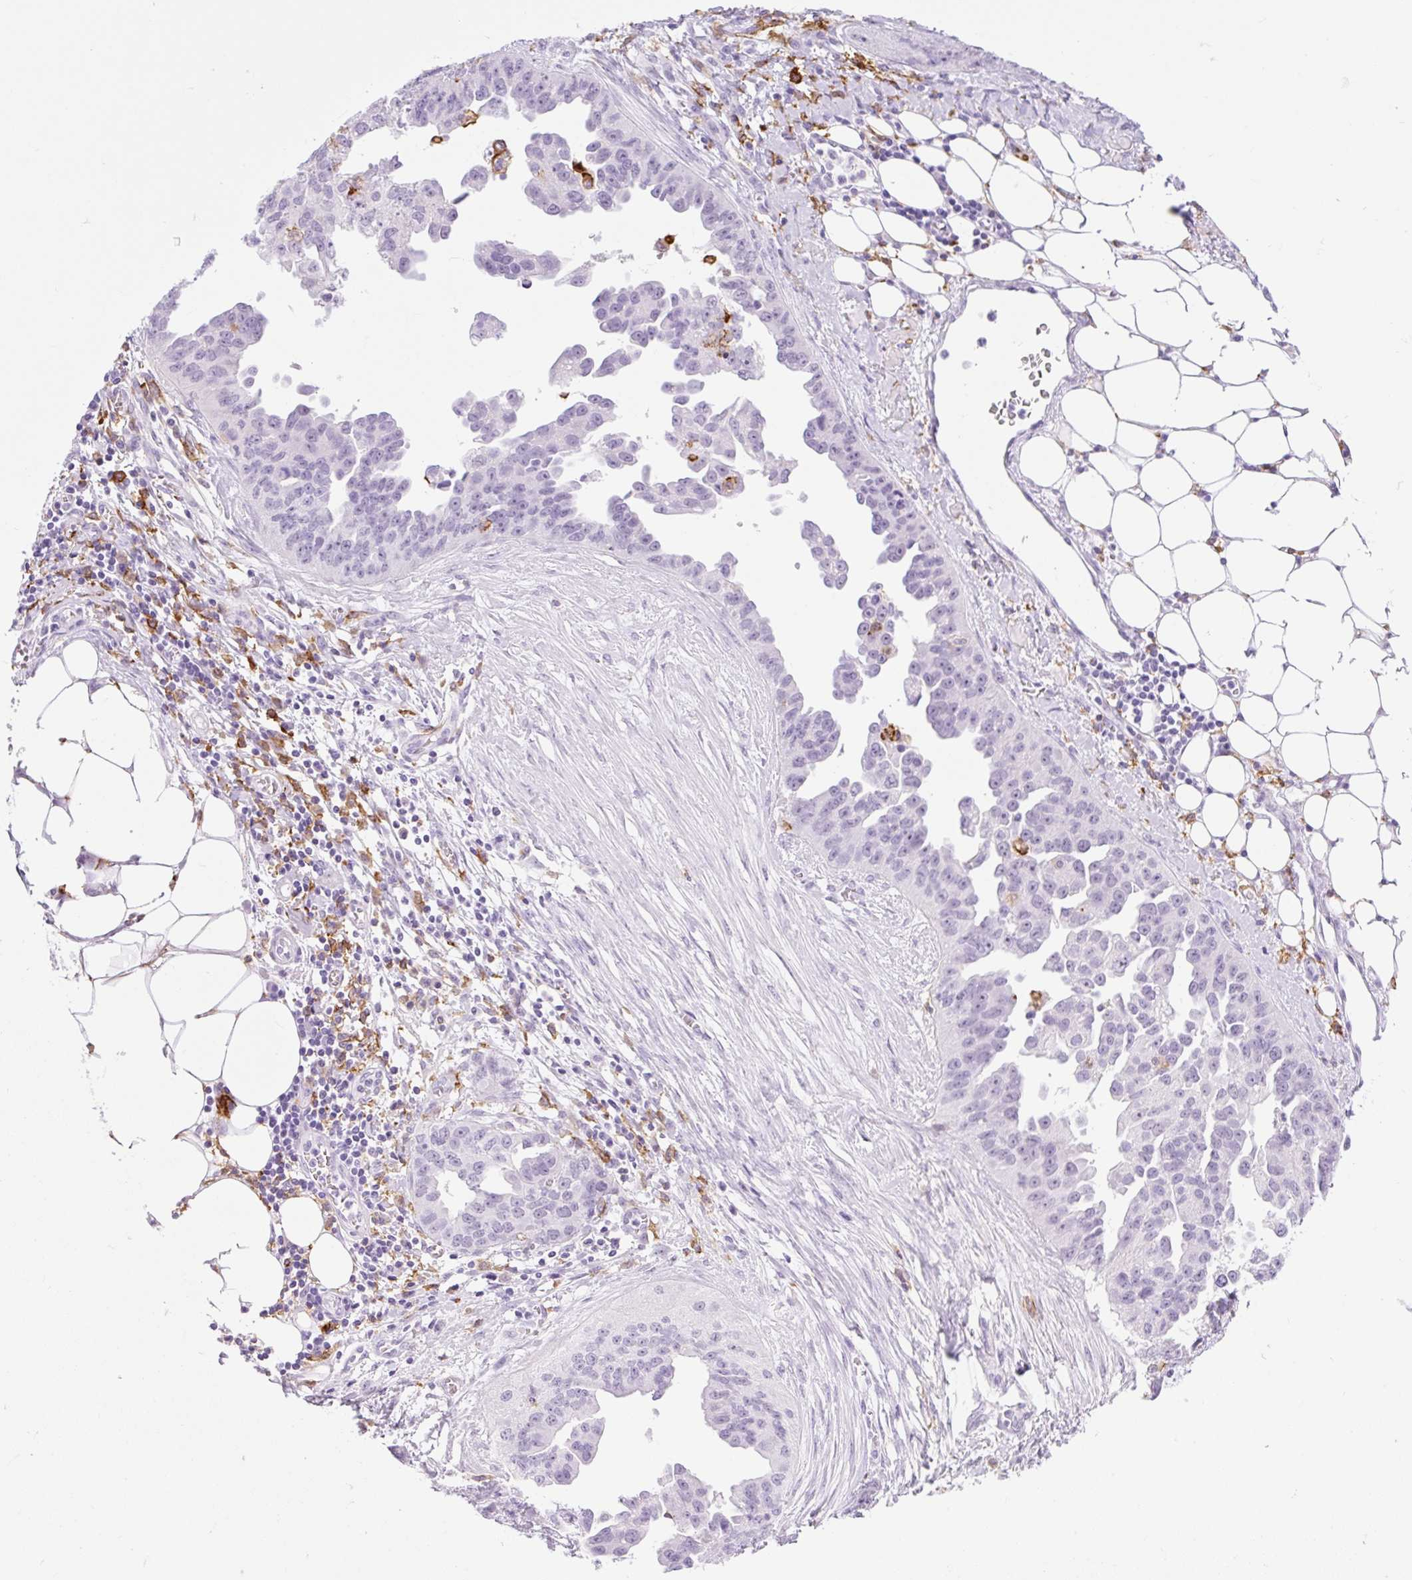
{"staining": {"intensity": "negative", "quantity": "none", "location": "none"}, "tissue": "ovarian cancer", "cell_type": "Tumor cells", "image_type": "cancer", "snomed": [{"axis": "morphology", "description": "Cystadenocarcinoma, serous, NOS"}, {"axis": "topography", "description": "Ovary"}], "caption": "Ovarian cancer (serous cystadenocarcinoma) was stained to show a protein in brown. There is no significant expression in tumor cells.", "gene": "SIGLEC1", "patient": {"sex": "female", "age": 75}}